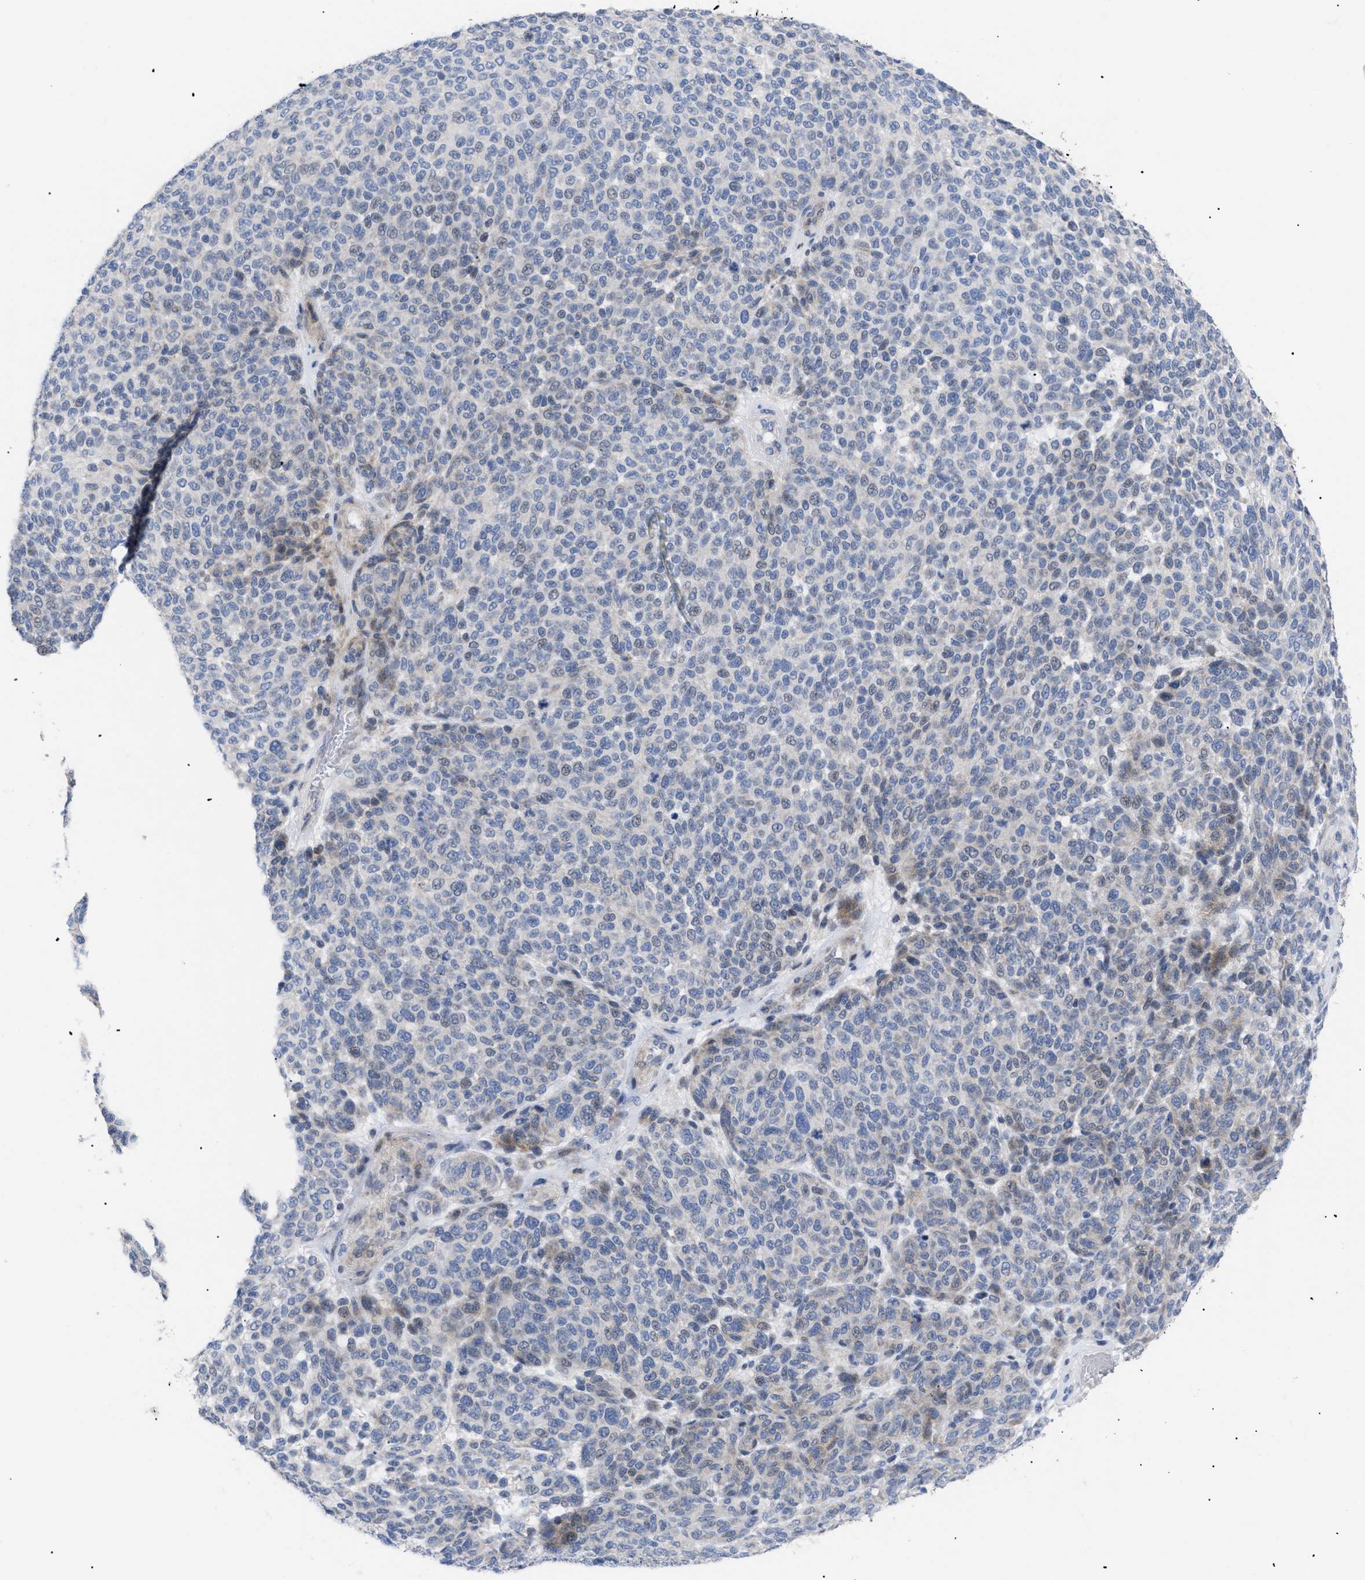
{"staining": {"intensity": "negative", "quantity": "none", "location": "none"}, "tissue": "melanoma", "cell_type": "Tumor cells", "image_type": "cancer", "snomed": [{"axis": "morphology", "description": "Malignant melanoma, NOS"}, {"axis": "topography", "description": "Skin"}], "caption": "Protein analysis of melanoma shows no significant staining in tumor cells.", "gene": "CAV3", "patient": {"sex": "male", "age": 59}}